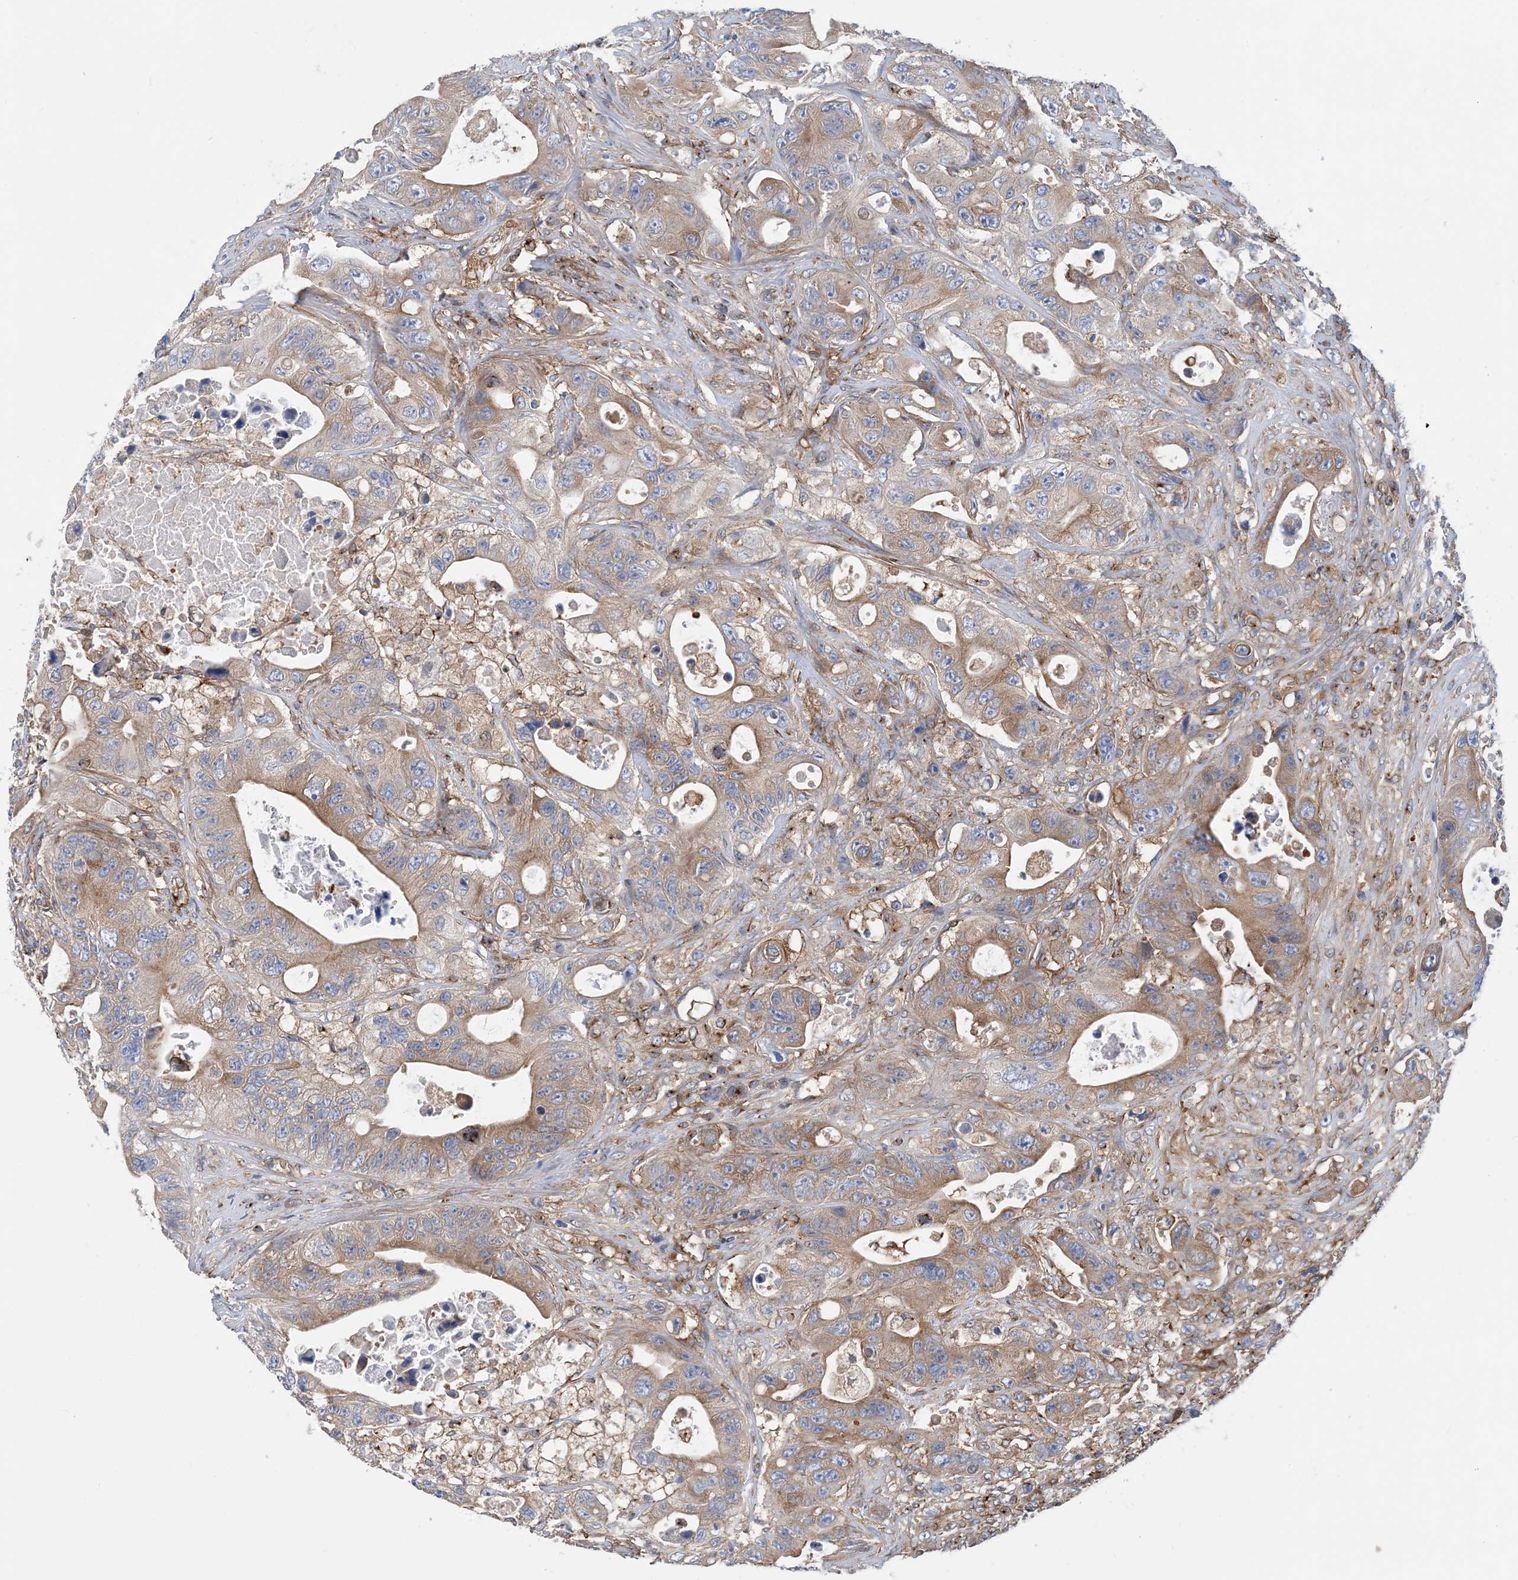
{"staining": {"intensity": "moderate", "quantity": "25%-75%", "location": "cytoplasmic/membranous"}, "tissue": "colorectal cancer", "cell_type": "Tumor cells", "image_type": "cancer", "snomed": [{"axis": "morphology", "description": "Adenocarcinoma, NOS"}, {"axis": "topography", "description": "Colon"}], "caption": "Human colorectal cancer (adenocarcinoma) stained for a protein (brown) shows moderate cytoplasmic/membranous positive staining in about 25%-75% of tumor cells.", "gene": "DYNC1LI1", "patient": {"sex": "female", "age": 46}}